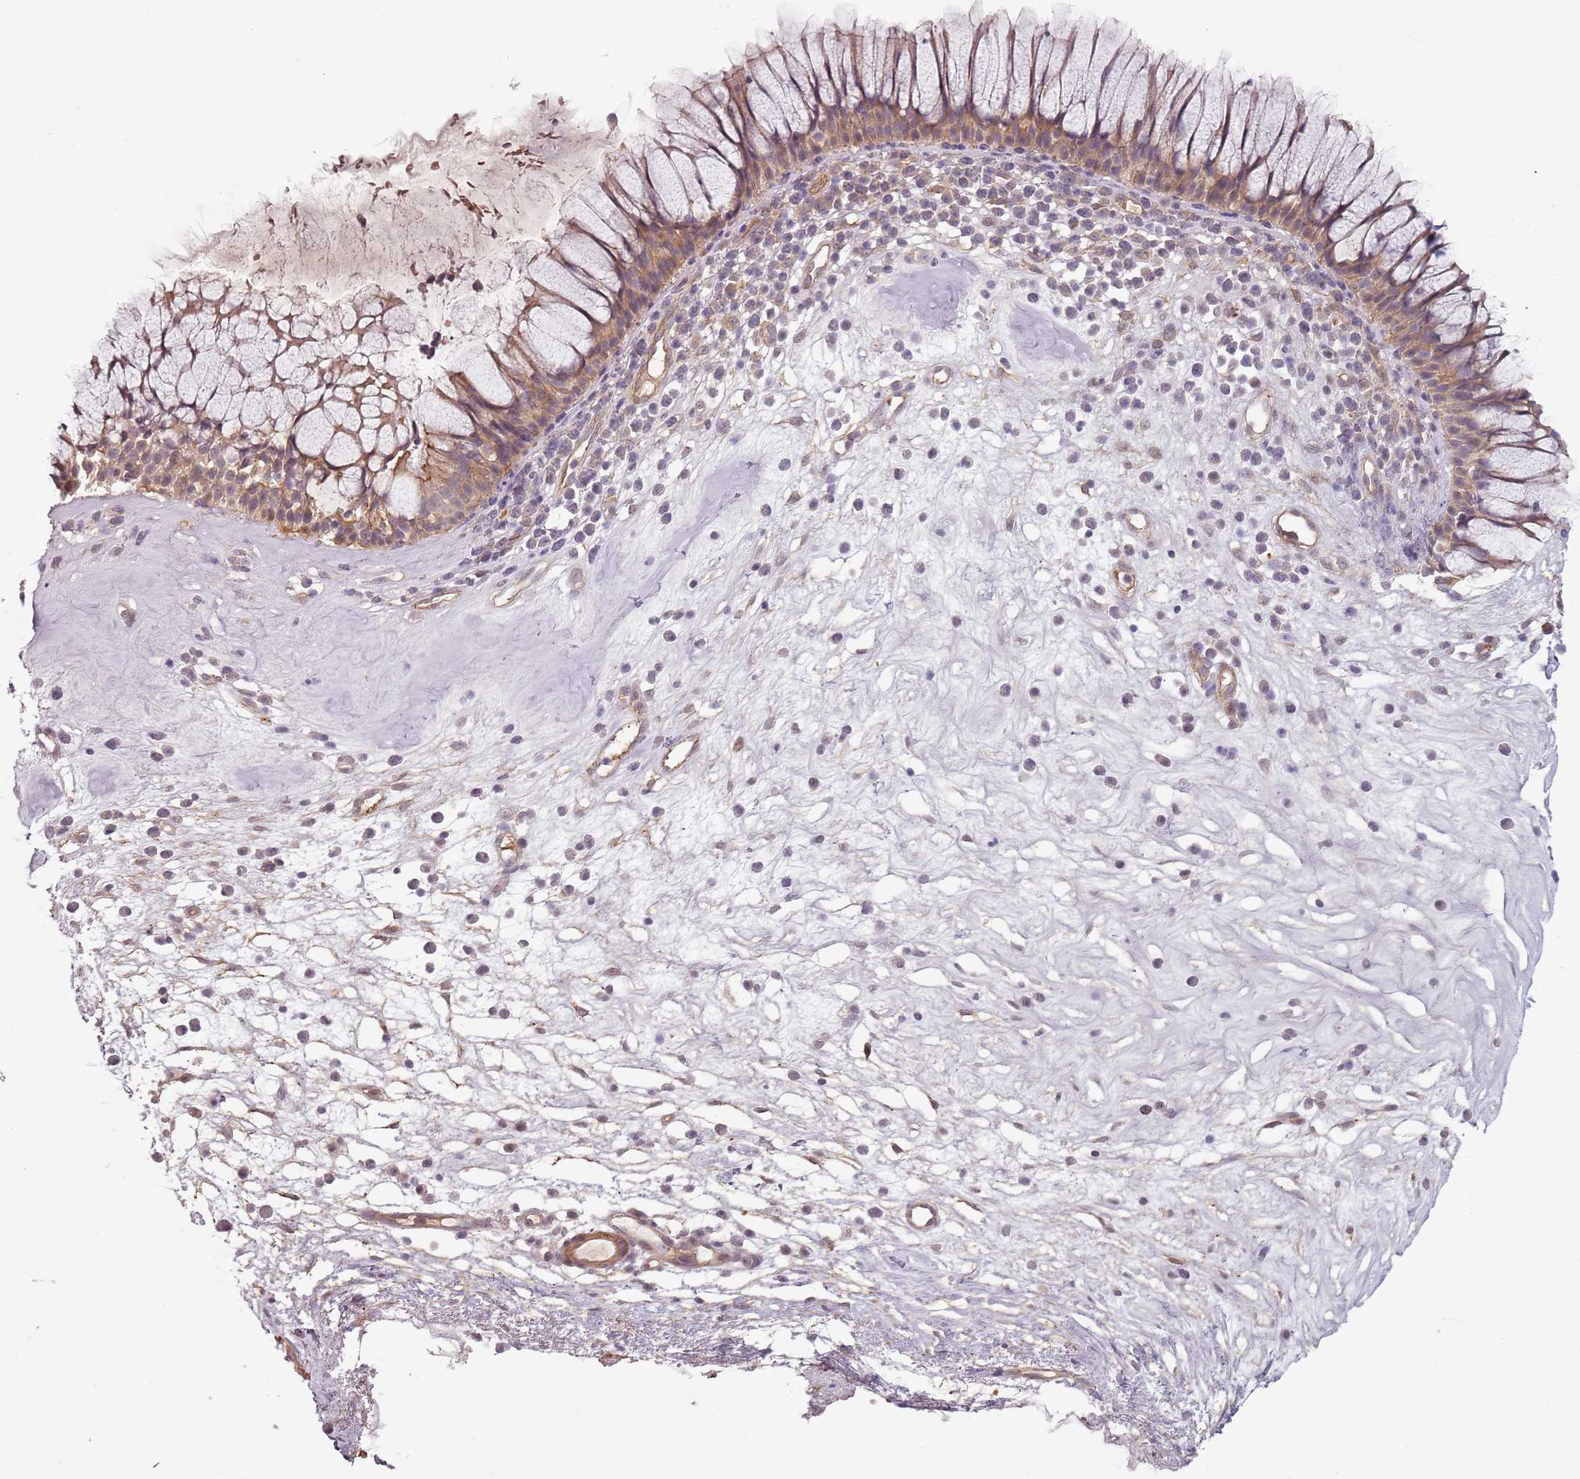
{"staining": {"intensity": "moderate", "quantity": ">75%", "location": "cytoplasmic/membranous"}, "tissue": "nasopharynx", "cell_type": "Respiratory epithelial cells", "image_type": "normal", "snomed": [{"axis": "morphology", "description": "Normal tissue, NOS"}, {"axis": "morphology", "description": "Inflammation, NOS"}, {"axis": "topography", "description": "Nasopharynx"}], "caption": "DAB (3,3'-diaminobenzidine) immunohistochemical staining of benign nasopharynx displays moderate cytoplasmic/membranous protein staining in about >75% of respiratory epithelial cells.", "gene": "PPP1R14C", "patient": {"sex": "male", "age": 70}}